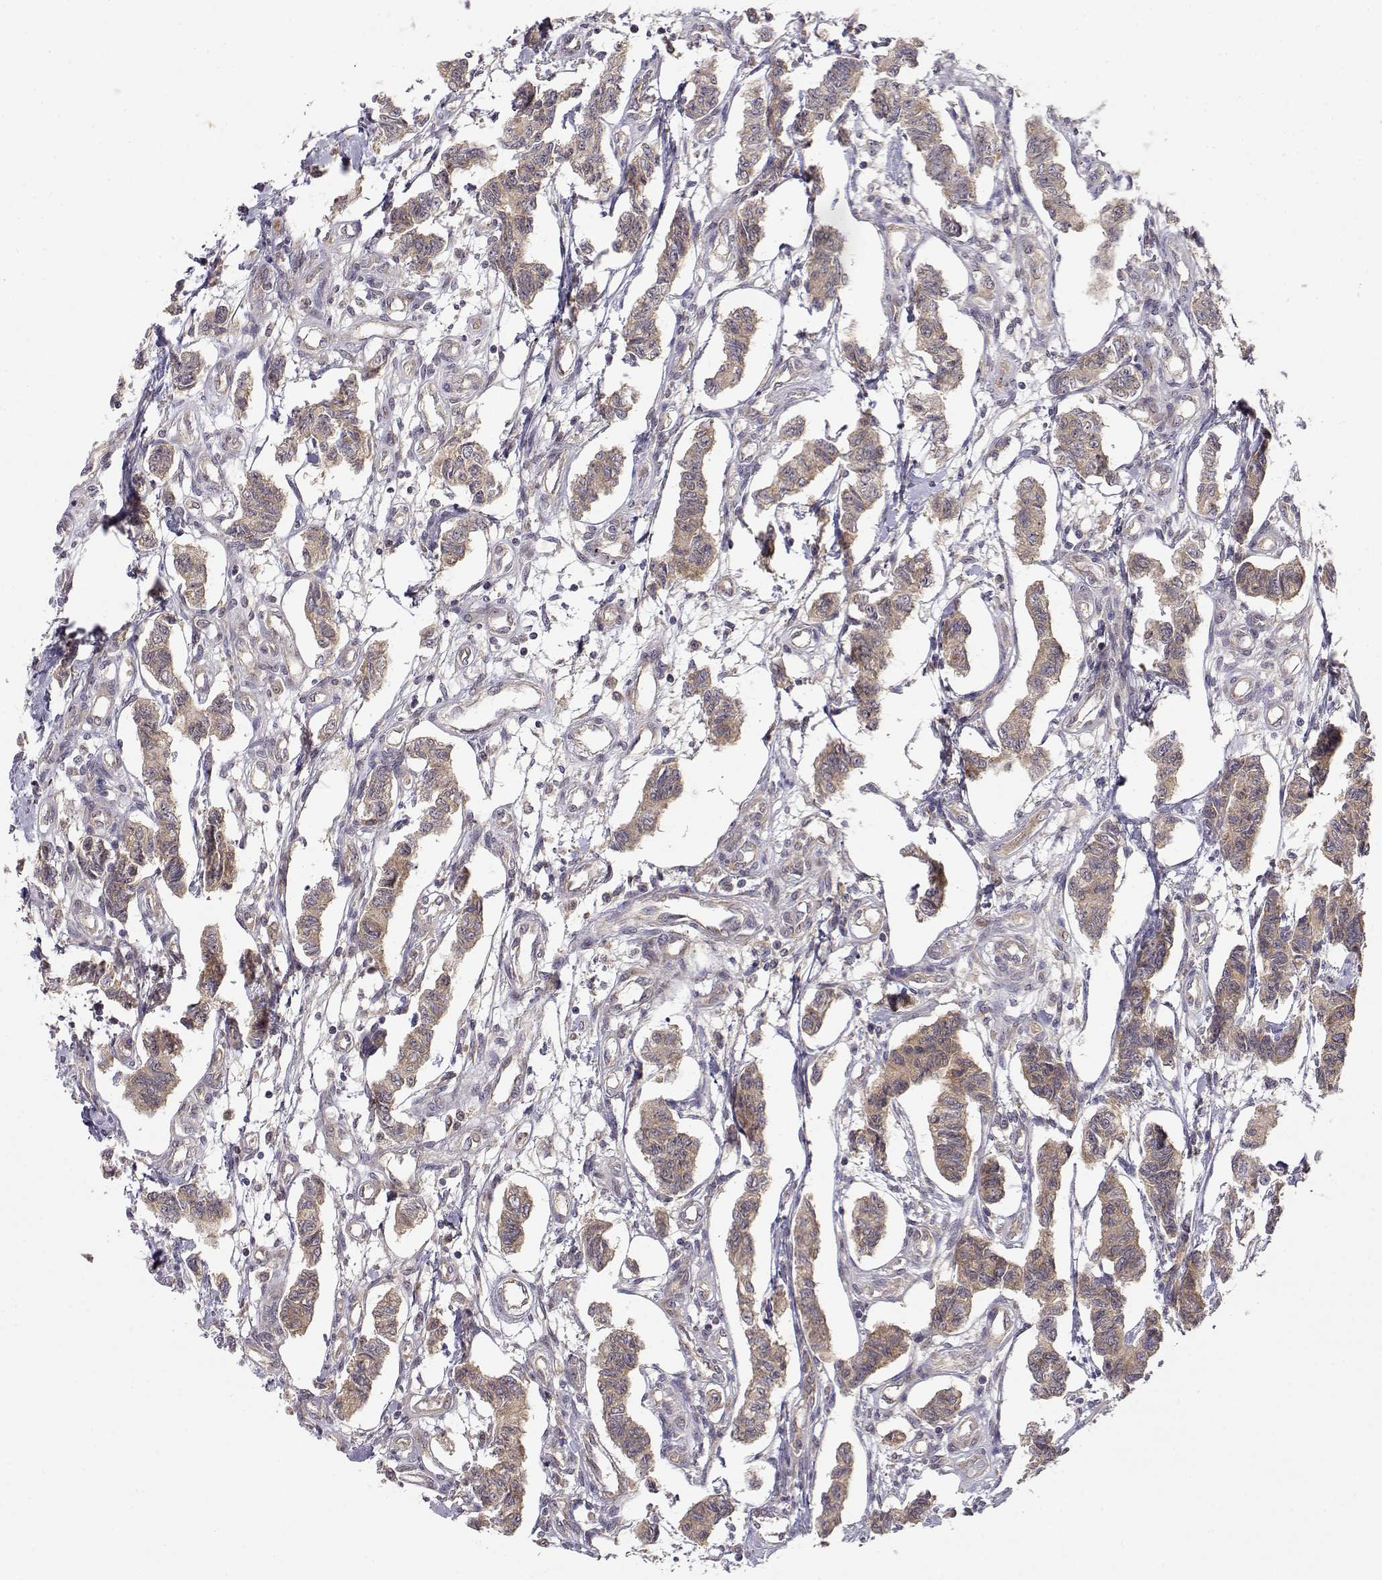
{"staining": {"intensity": "weak", "quantity": ">75%", "location": "cytoplasmic/membranous"}, "tissue": "carcinoid", "cell_type": "Tumor cells", "image_type": "cancer", "snomed": [{"axis": "morphology", "description": "Carcinoid, malignant, NOS"}, {"axis": "topography", "description": "Kidney"}], "caption": "Human carcinoid (malignant) stained with a protein marker reveals weak staining in tumor cells.", "gene": "PAIP1", "patient": {"sex": "female", "age": 41}}